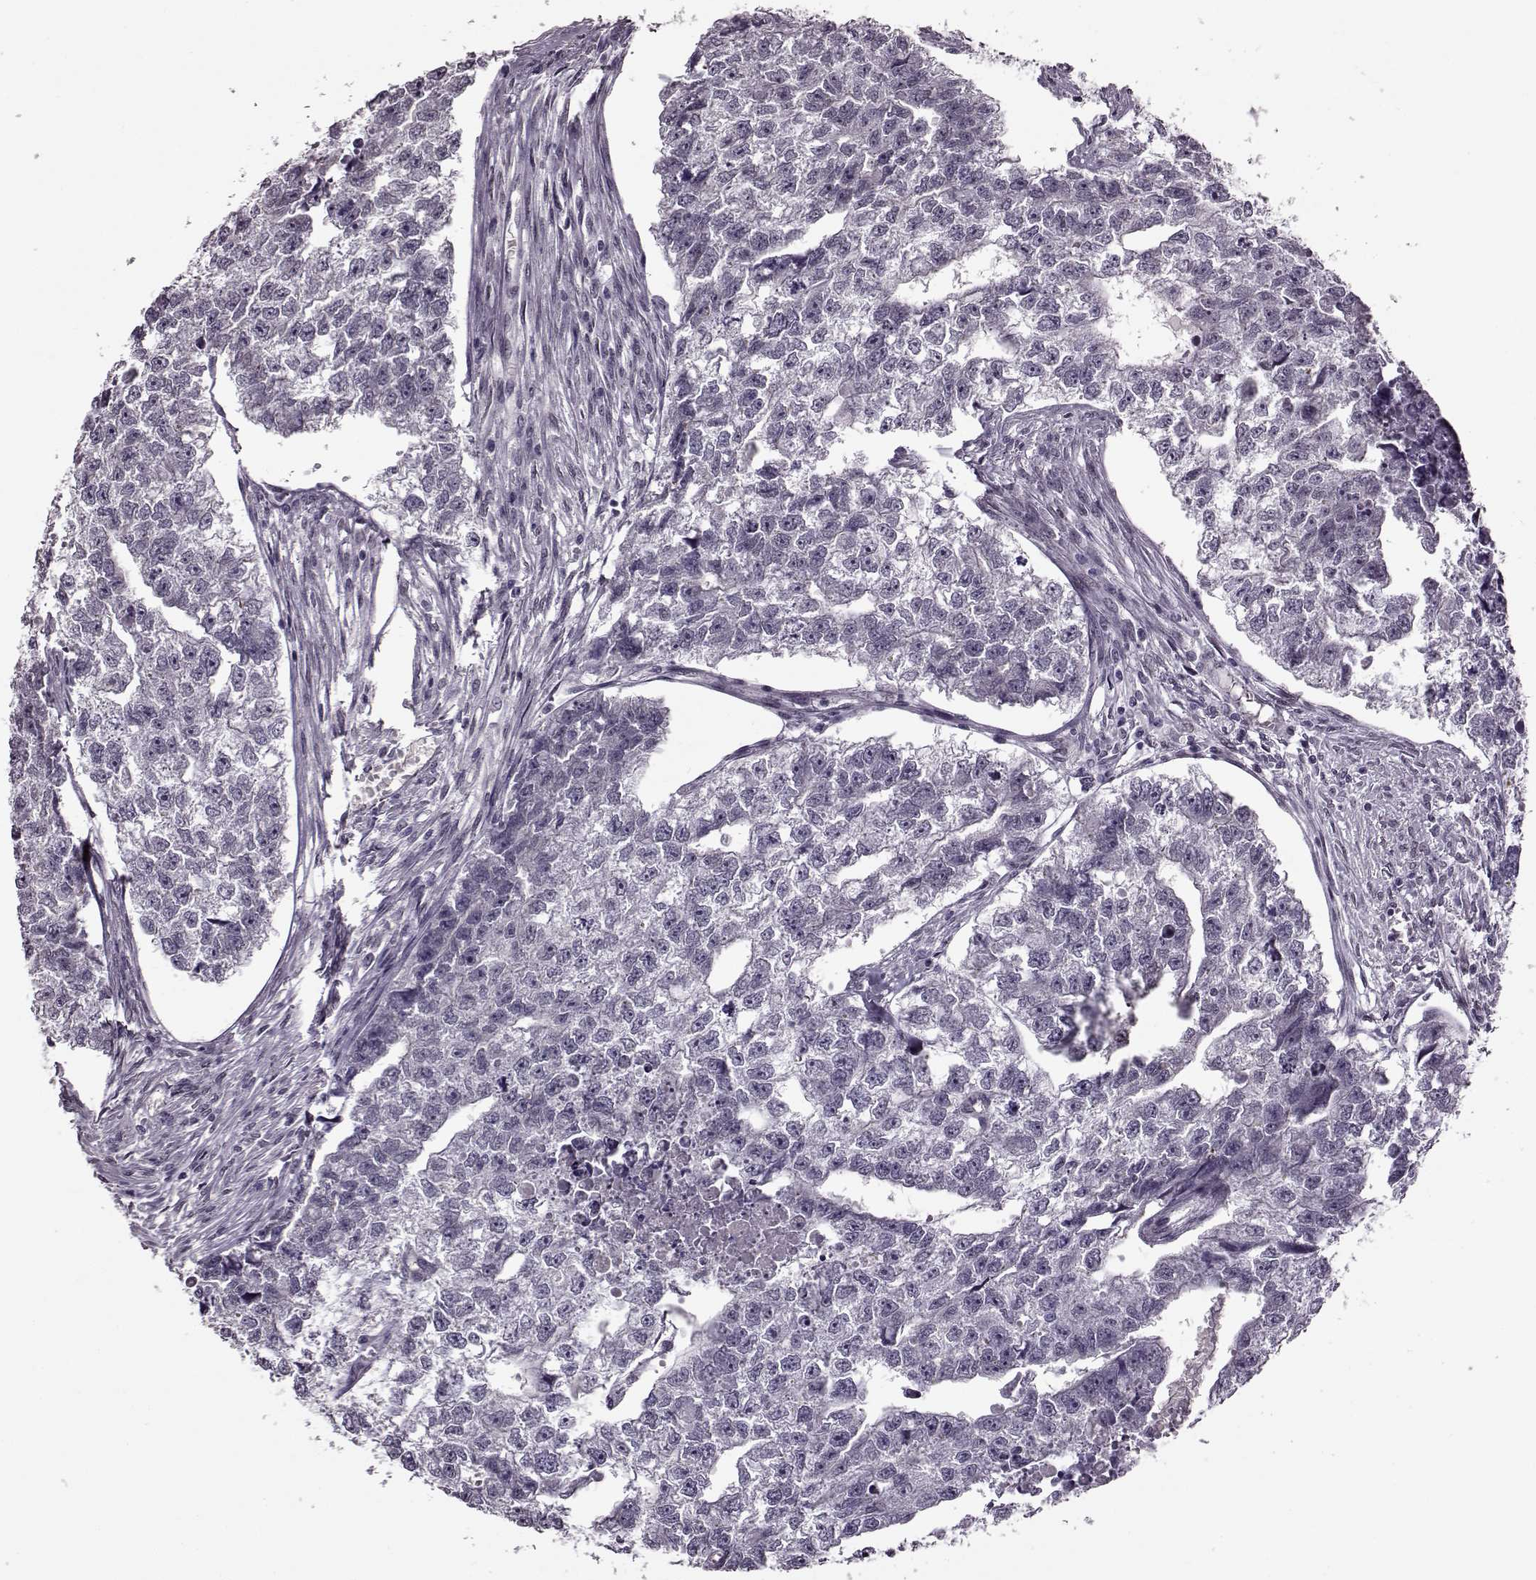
{"staining": {"intensity": "negative", "quantity": "none", "location": "none"}, "tissue": "testis cancer", "cell_type": "Tumor cells", "image_type": "cancer", "snomed": [{"axis": "morphology", "description": "Carcinoma, Embryonal, NOS"}, {"axis": "morphology", "description": "Teratoma, malignant, NOS"}, {"axis": "topography", "description": "Testis"}], "caption": "A micrograph of human testis cancer (teratoma (malignant)) is negative for staining in tumor cells.", "gene": "STX1B", "patient": {"sex": "male", "age": 44}}